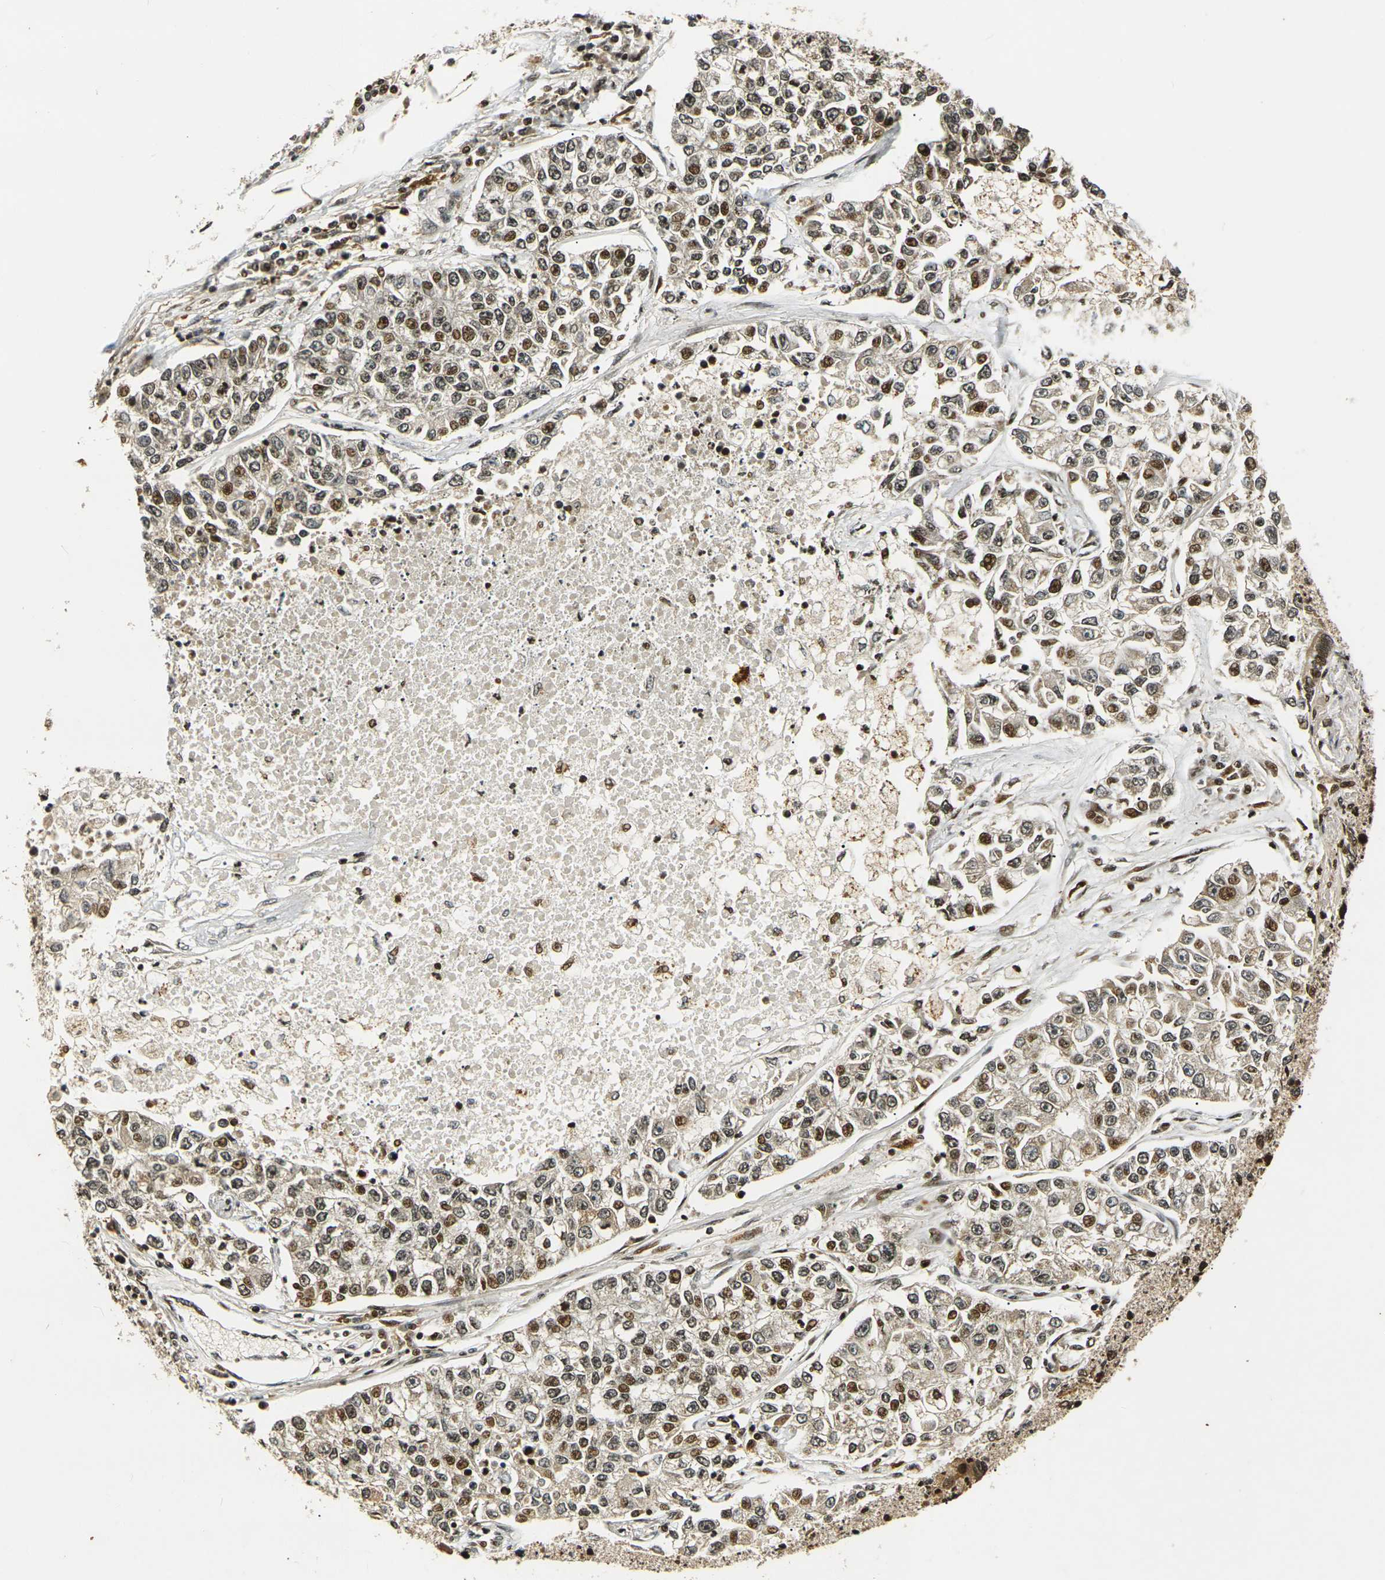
{"staining": {"intensity": "moderate", "quantity": ">75%", "location": "cytoplasmic/membranous,nuclear"}, "tissue": "lung cancer", "cell_type": "Tumor cells", "image_type": "cancer", "snomed": [{"axis": "morphology", "description": "Adenocarcinoma, NOS"}, {"axis": "topography", "description": "Lung"}], "caption": "The image displays staining of adenocarcinoma (lung), revealing moderate cytoplasmic/membranous and nuclear protein expression (brown color) within tumor cells.", "gene": "ACTL6A", "patient": {"sex": "male", "age": 49}}